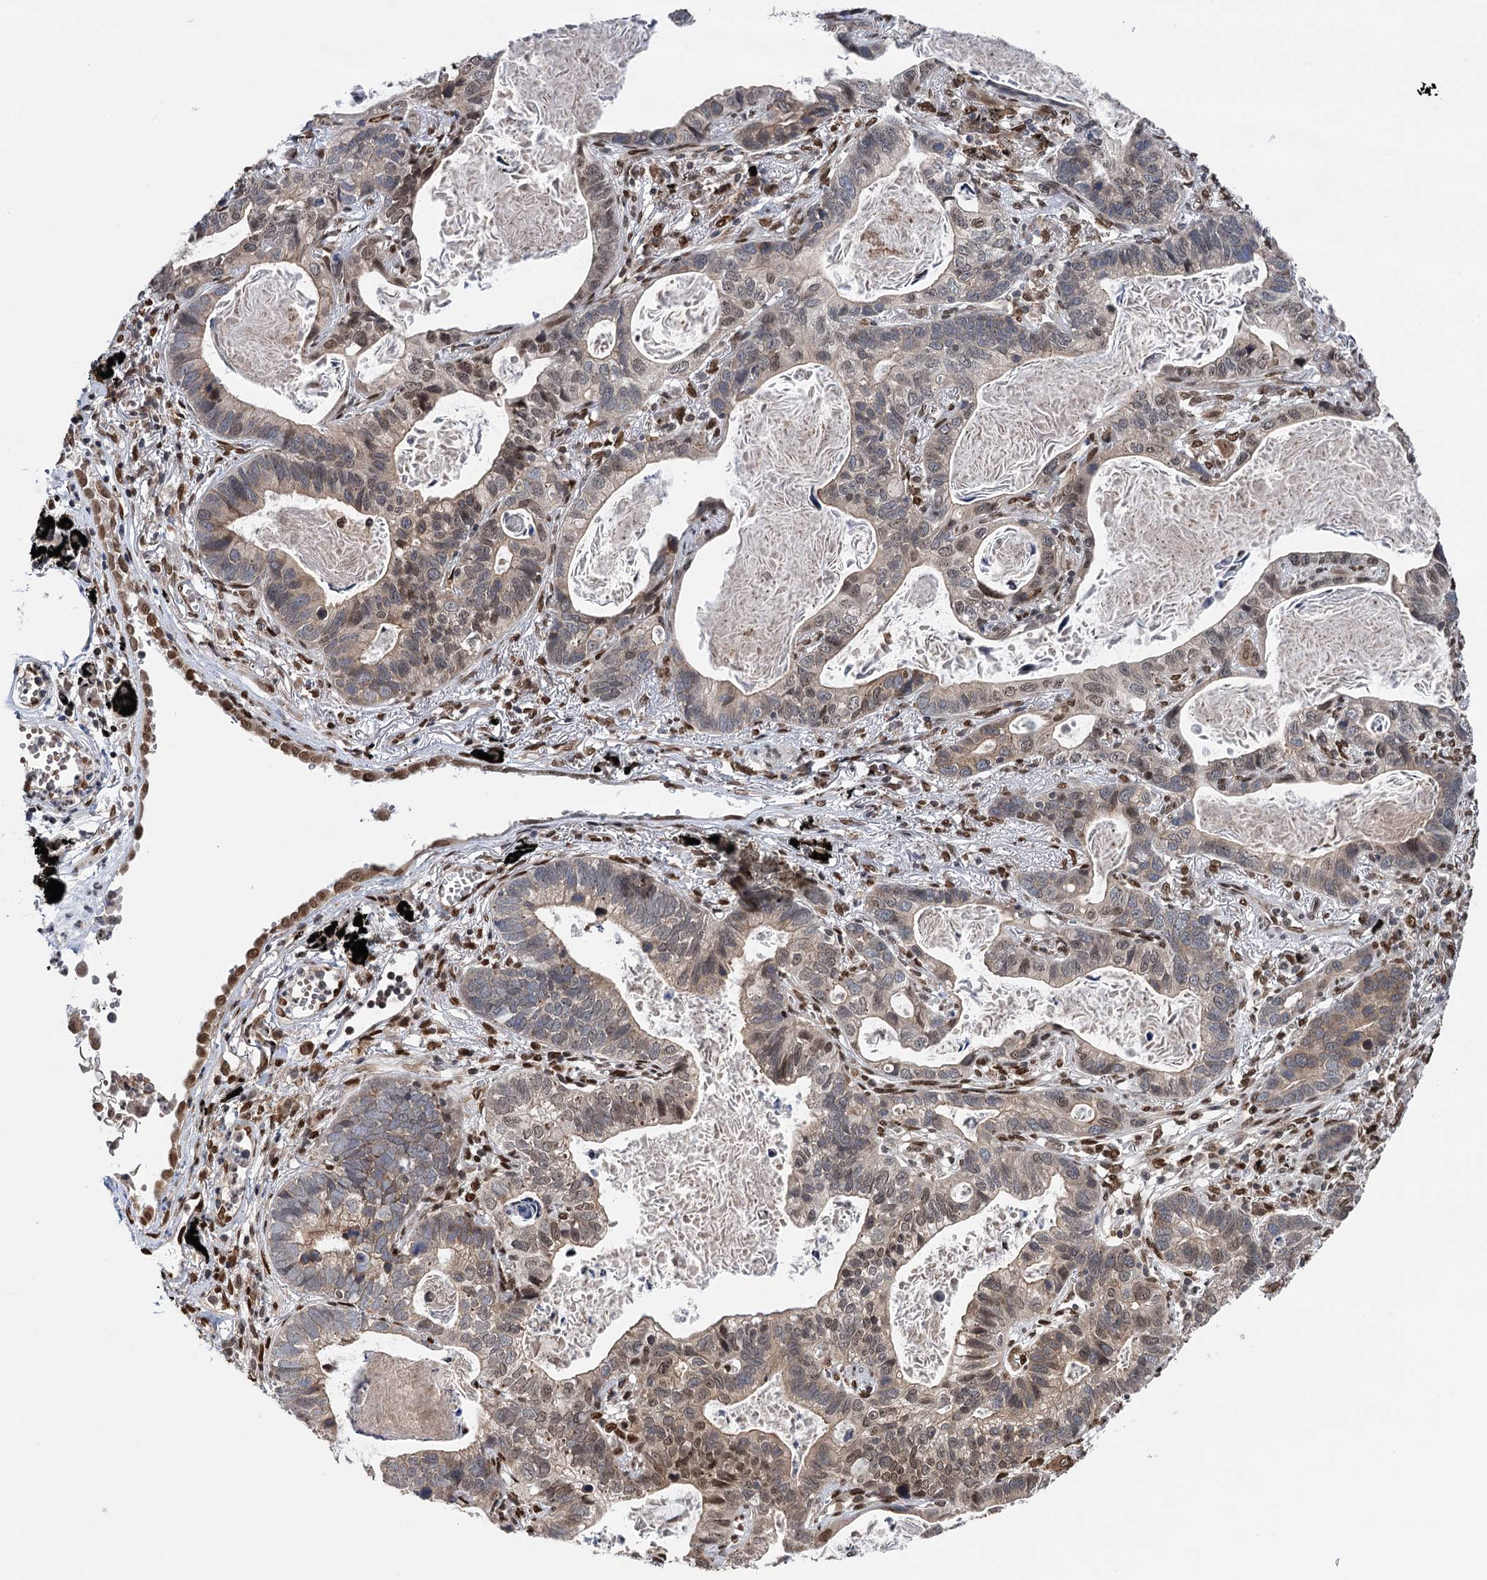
{"staining": {"intensity": "moderate", "quantity": "<25%", "location": "nuclear"}, "tissue": "lung cancer", "cell_type": "Tumor cells", "image_type": "cancer", "snomed": [{"axis": "morphology", "description": "Adenocarcinoma, NOS"}, {"axis": "topography", "description": "Lung"}], "caption": "Lung cancer was stained to show a protein in brown. There is low levels of moderate nuclear positivity in approximately <25% of tumor cells.", "gene": "MESD", "patient": {"sex": "male", "age": 67}}